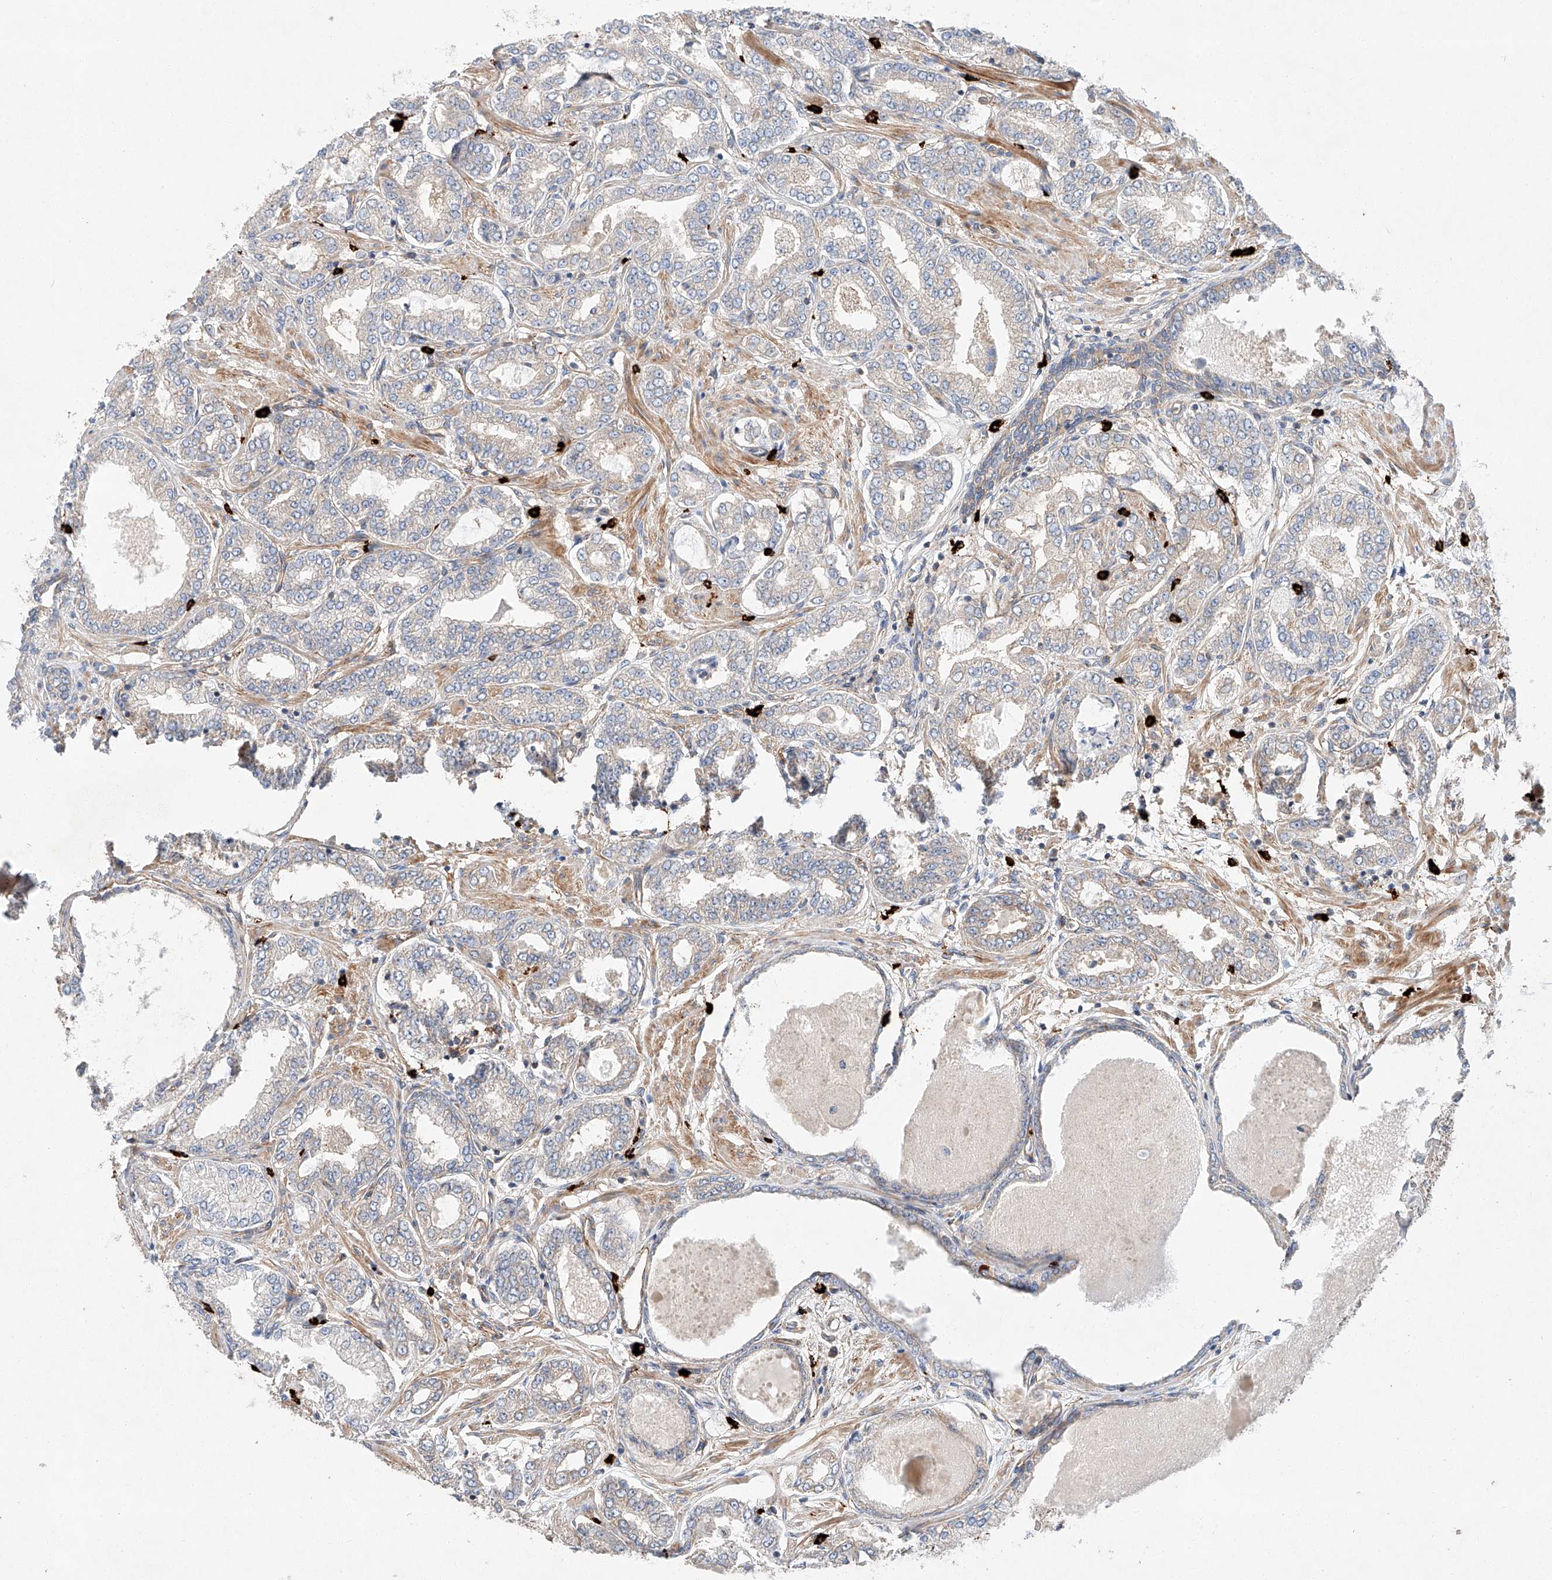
{"staining": {"intensity": "weak", "quantity": "<25%", "location": "cytoplasmic/membranous"}, "tissue": "prostate cancer", "cell_type": "Tumor cells", "image_type": "cancer", "snomed": [{"axis": "morphology", "description": "Adenocarcinoma, Low grade"}, {"axis": "topography", "description": "Prostate"}], "caption": "This is a histopathology image of immunohistochemistry staining of prostate cancer (adenocarcinoma (low-grade)), which shows no positivity in tumor cells. (DAB immunohistochemistry (IHC) visualized using brightfield microscopy, high magnification).", "gene": "MINDY4", "patient": {"sex": "male", "age": 63}}